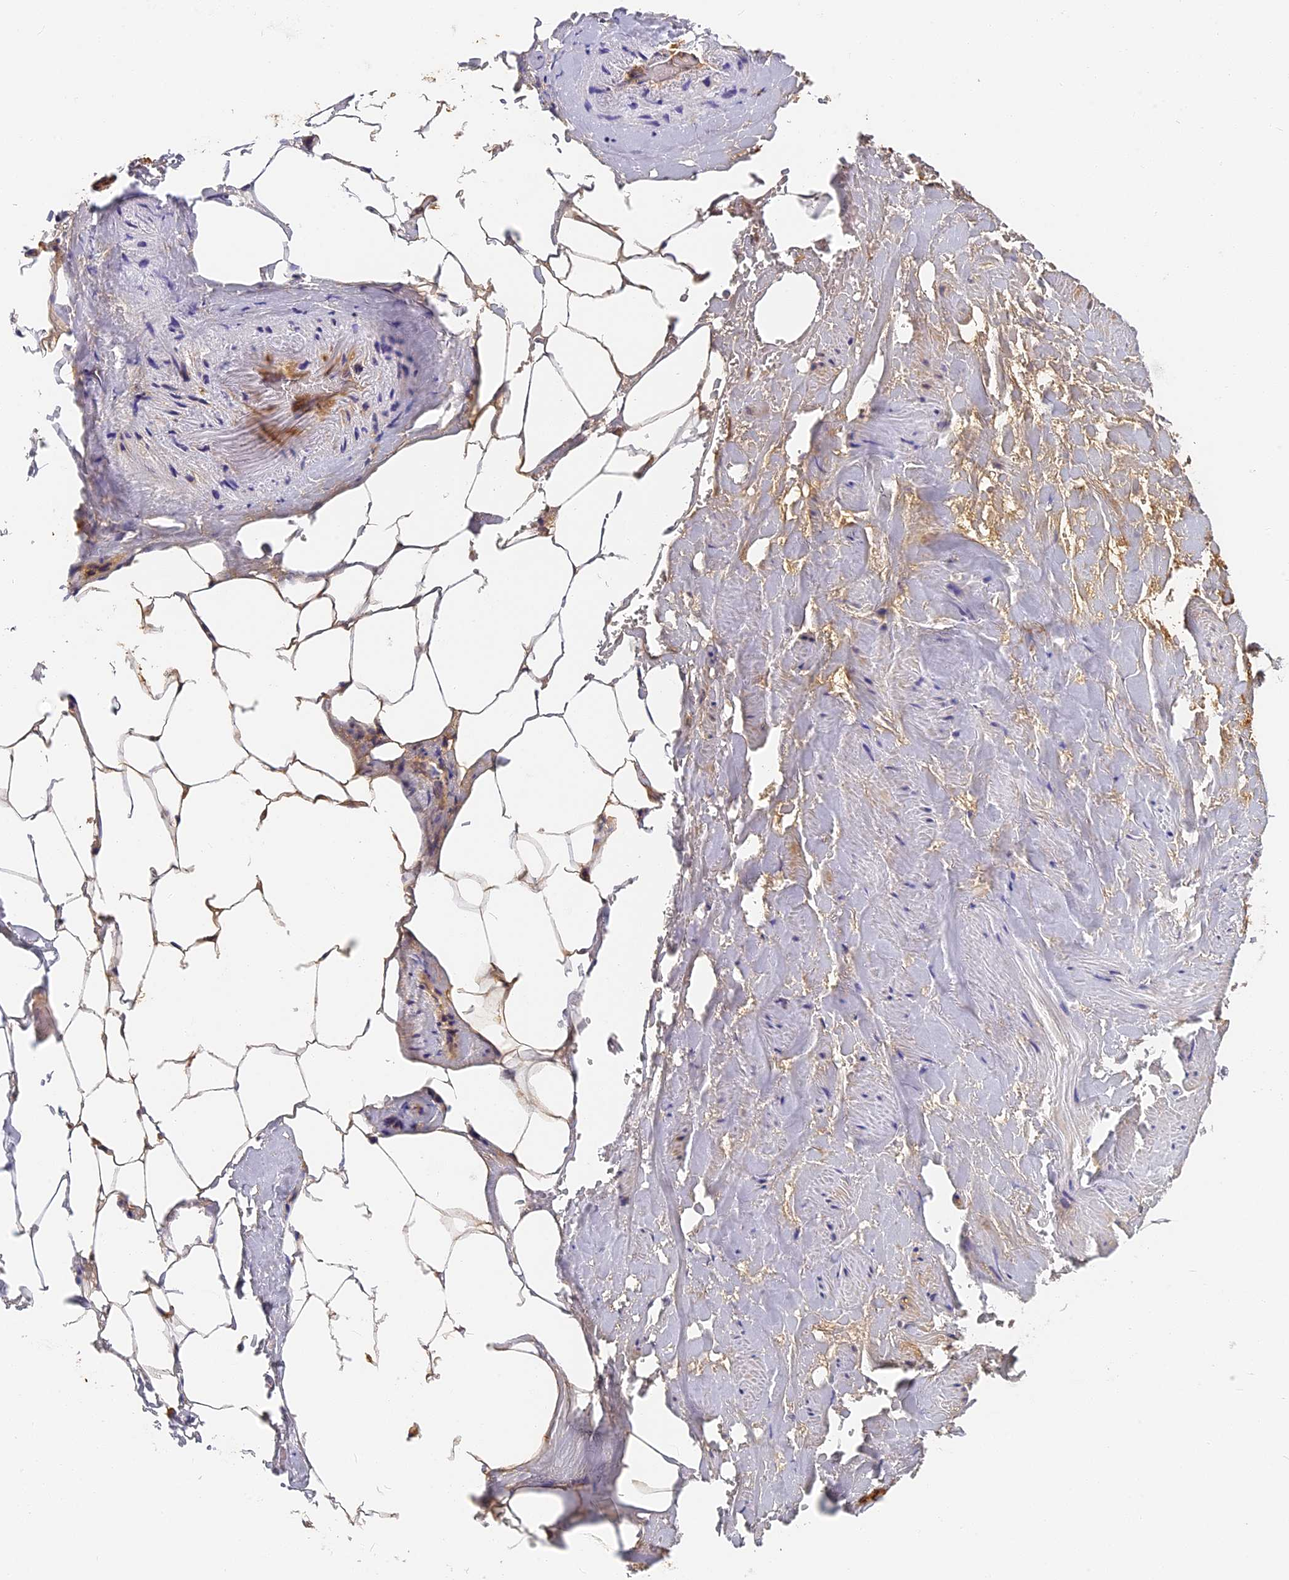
{"staining": {"intensity": "moderate", "quantity": ">75%", "location": "cytoplasmic/membranous"}, "tissue": "adipose tissue", "cell_type": "Adipocytes", "image_type": "normal", "snomed": [{"axis": "morphology", "description": "Normal tissue, NOS"}, {"axis": "morphology", "description": "Adenocarcinoma, Low grade"}, {"axis": "topography", "description": "Prostate"}, {"axis": "topography", "description": "Peripheral nerve tissue"}], "caption": "The histopathology image exhibits staining of unremarkable adipose tissue, revealing moderate cytoplasmic/membranous protein expression (brown color) within adipocytes.", "gene": "ITIH1", "patient": {"sex": "male", "age": 63}}